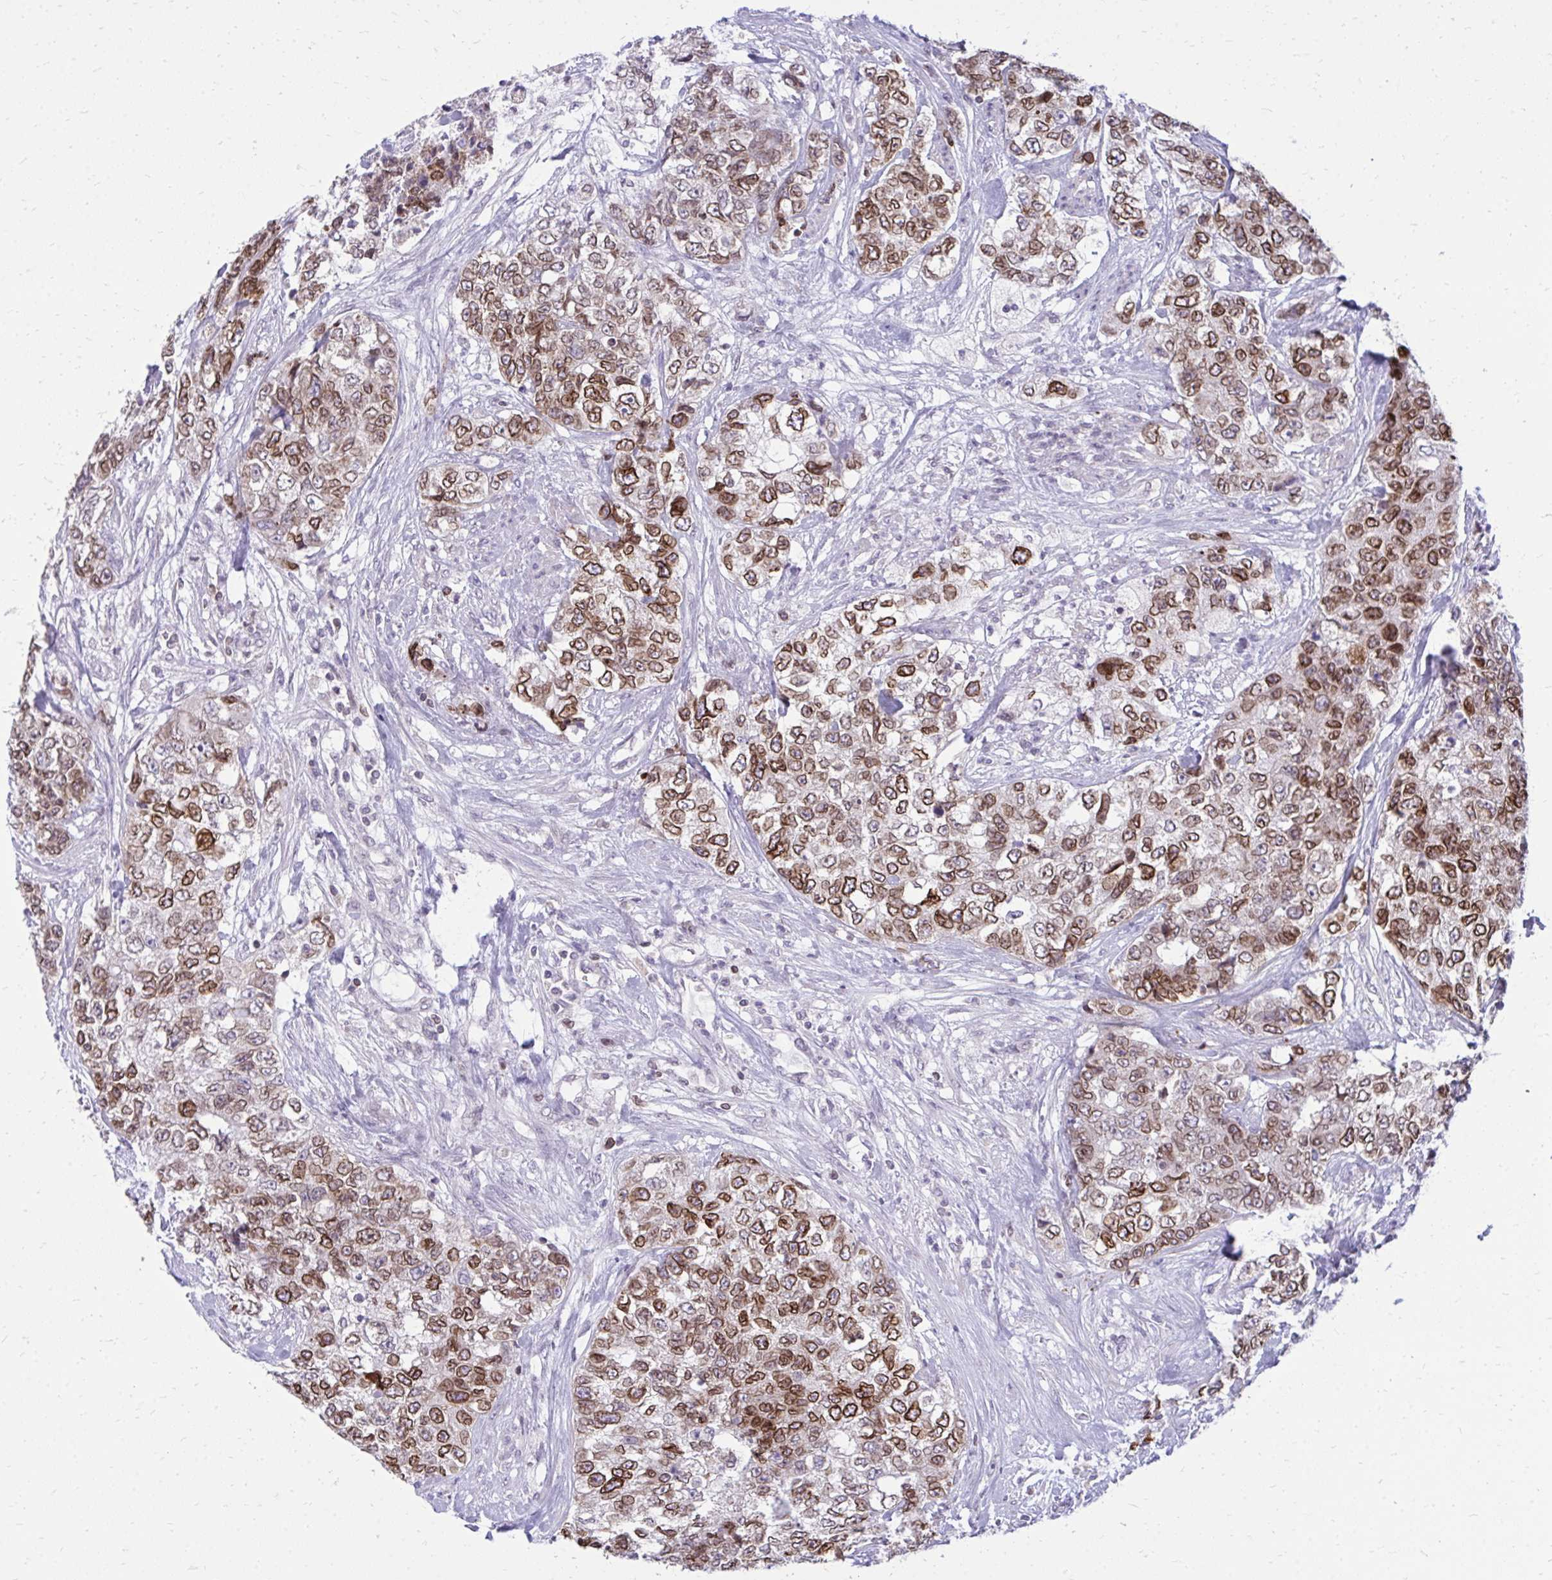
{"staining": {"intensity": "strong", "quantity": ">75%", "location": "cytoplasmic/membranous,nuclear"}, "tissue": "urothelial cancer", "cell_type": "Tumor cells", "image_type": "cancer", "snomed": [{"axis": "morphology", "description": "Urothelial carcinoma, High grade"}, {"axis": "topography", "description": "Urinary bladder"}], "caption": "Urothelial carcinoma (high-grade) was stained to show a protein in brown. There is high levels of strong cytoplasmic/membranous and nuclear positivity in about >75% of tumor cells.", "gene": "RPS6KA2", "patient": {"sex": "female", "age": 78}}